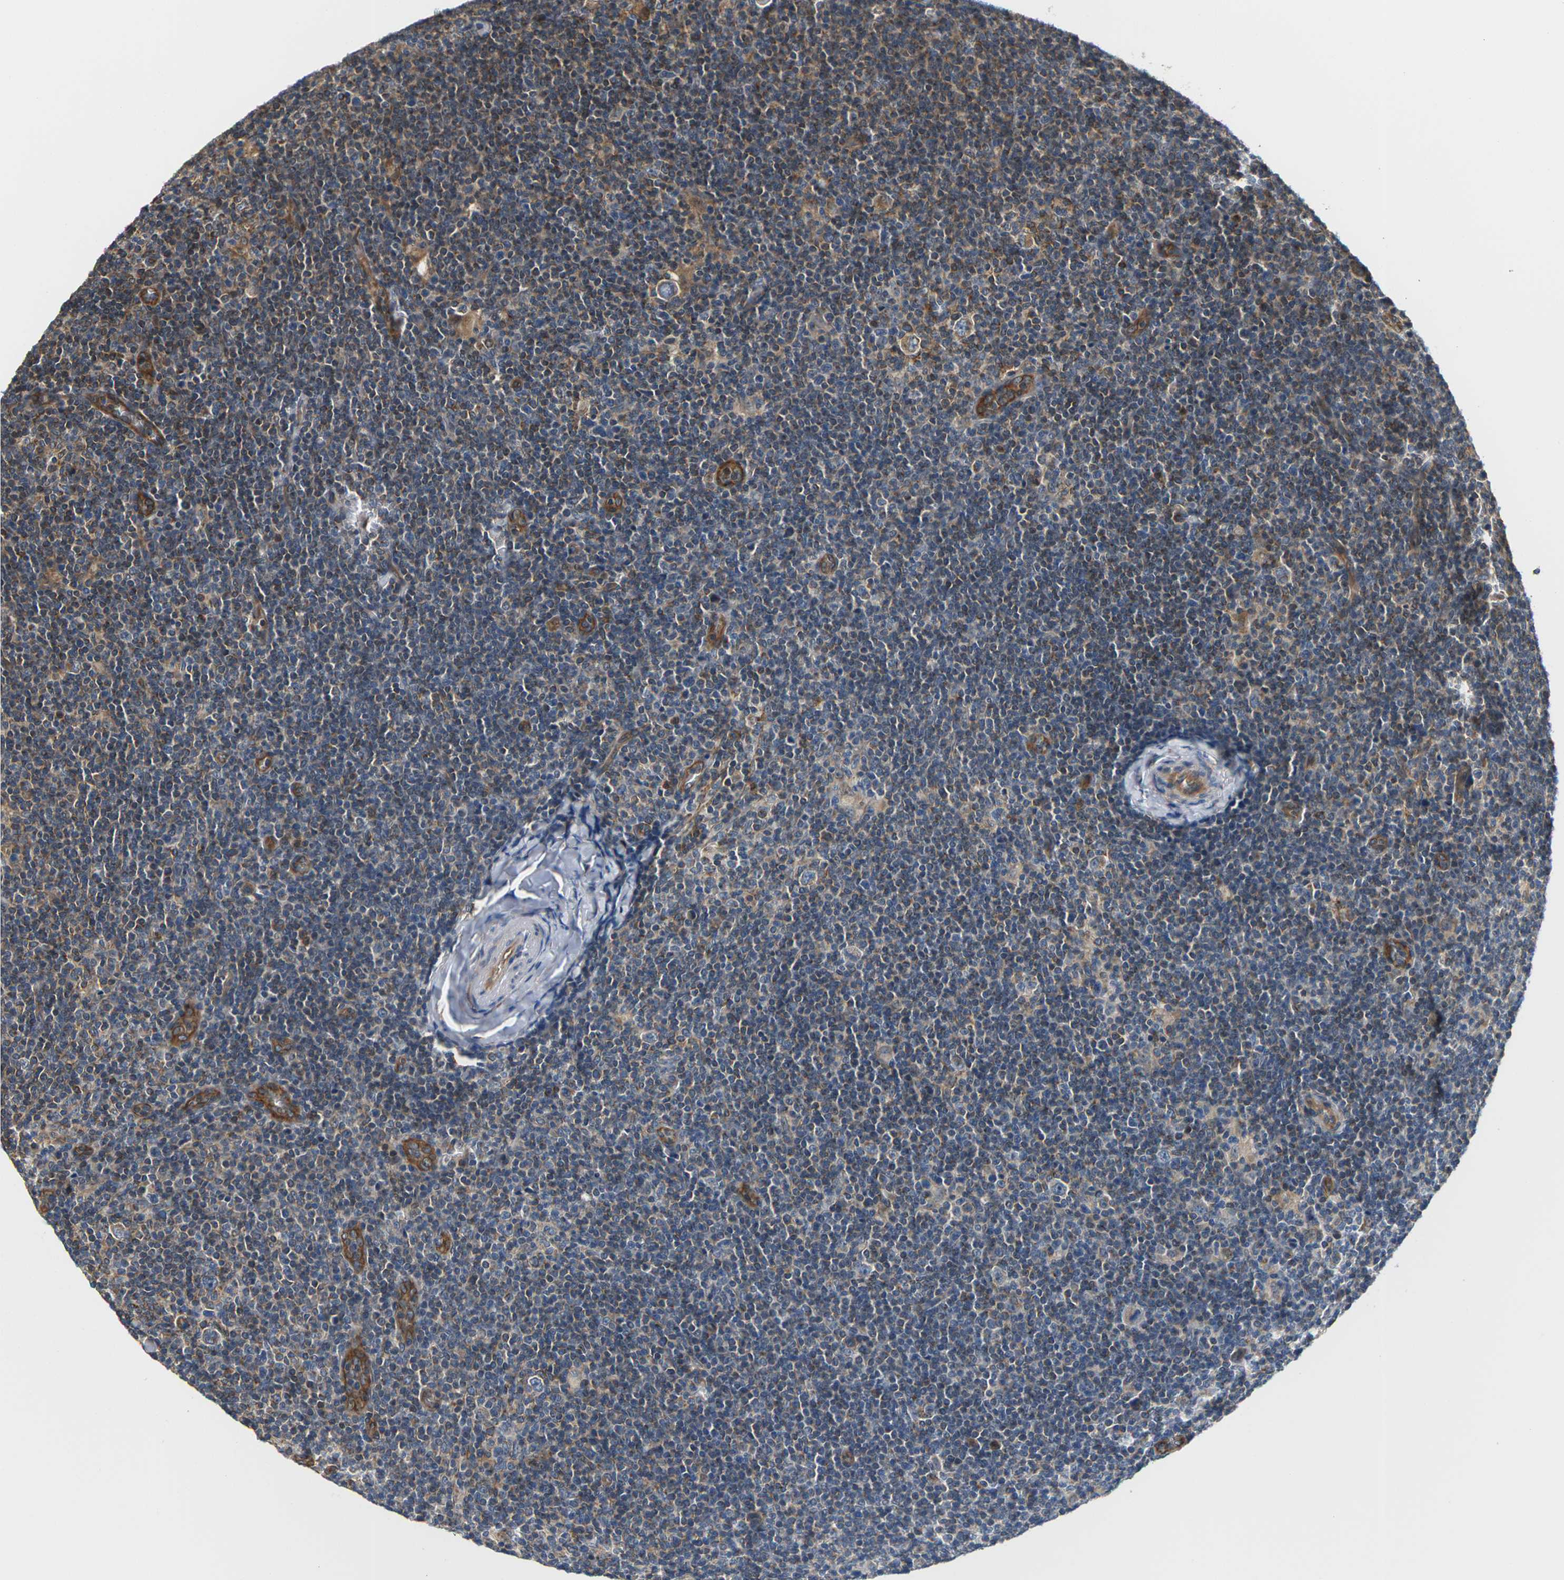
{"staining": {"intensity": "moderate", "quantity": ">75%", "location": "cytoplasmic/membranous"}, "tissue": "lymphoma", "cell_type": "Tumor cells", "image_type": "cancer", "snomed": [{"axis": "morphology", "description": "Hodgkin's disease, NOS"}, {"axis": "topography", "description": "Lymph node"}], "caption": "Hodgkin's disease stained with DAB (3,3'-diaminobenzidine) IHC exhibits medium levels of moderate cytoplasmic/membranous positivity in about >75% of tumor cells. Nuclei are stained in blue.", "gene": "PCDHB4", "patient": {"sex": "female", "age": 57}}